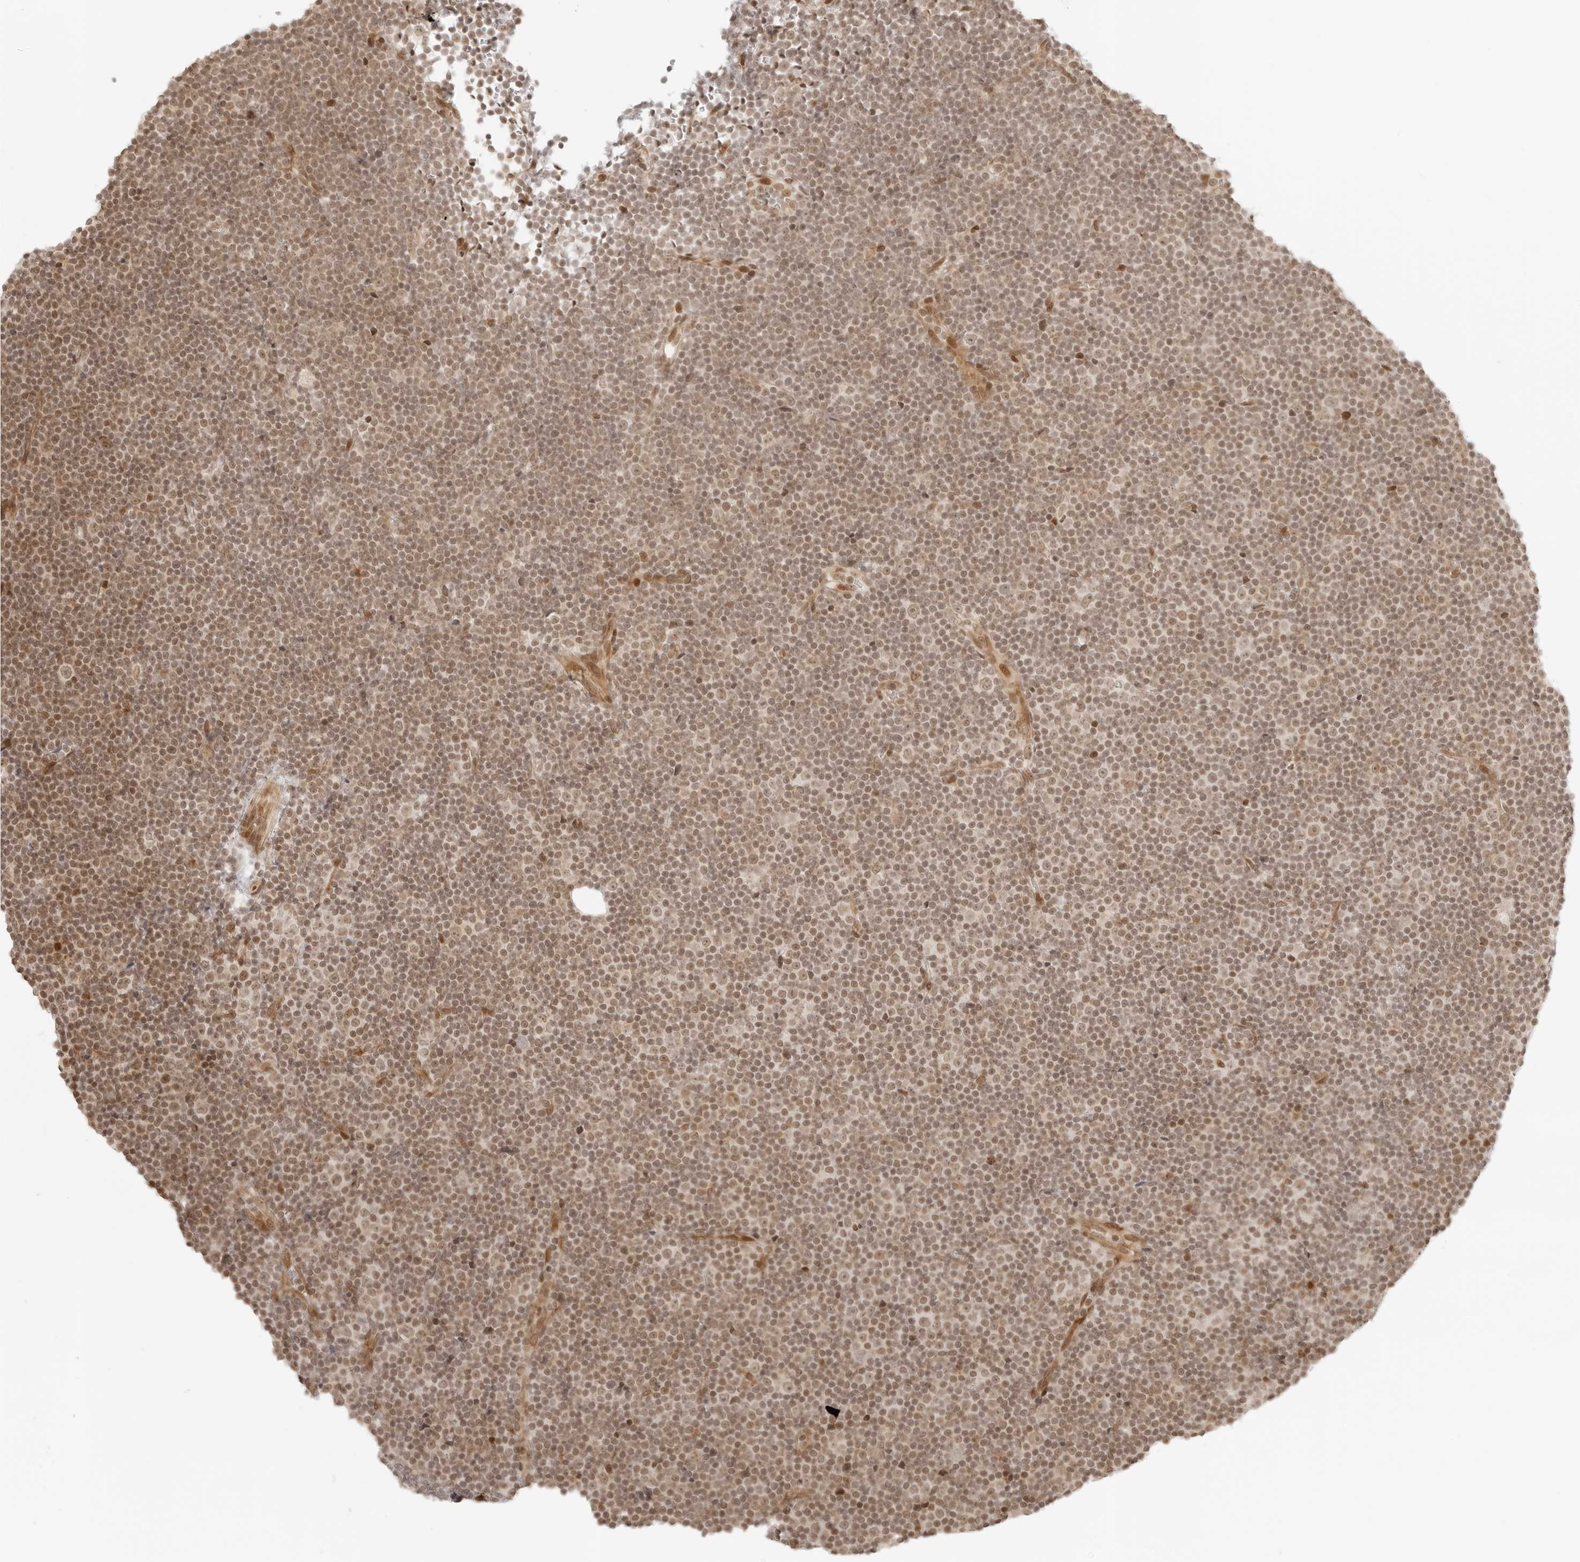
{"staining": {"intensity": "moderate", "quantity": ">75%", "location": "nuclear"}, "tissue": "lymphoma", "cell_type": "Tumor cells", "image_type": "cancer", "snomed": [{"axis": "morphology", "description": "Malignant lymphoma, non-Hodgkin's type, Low grade"}, {"axis": "topography", "description": "Lymph node"}], "caption": "Lymphoma stained with a brown dye displays moderate nuclear positive expression in approximately >75% of tumor cells.", "gene": "ZNF407", "patient": {"sex": "female", "age": 67}}